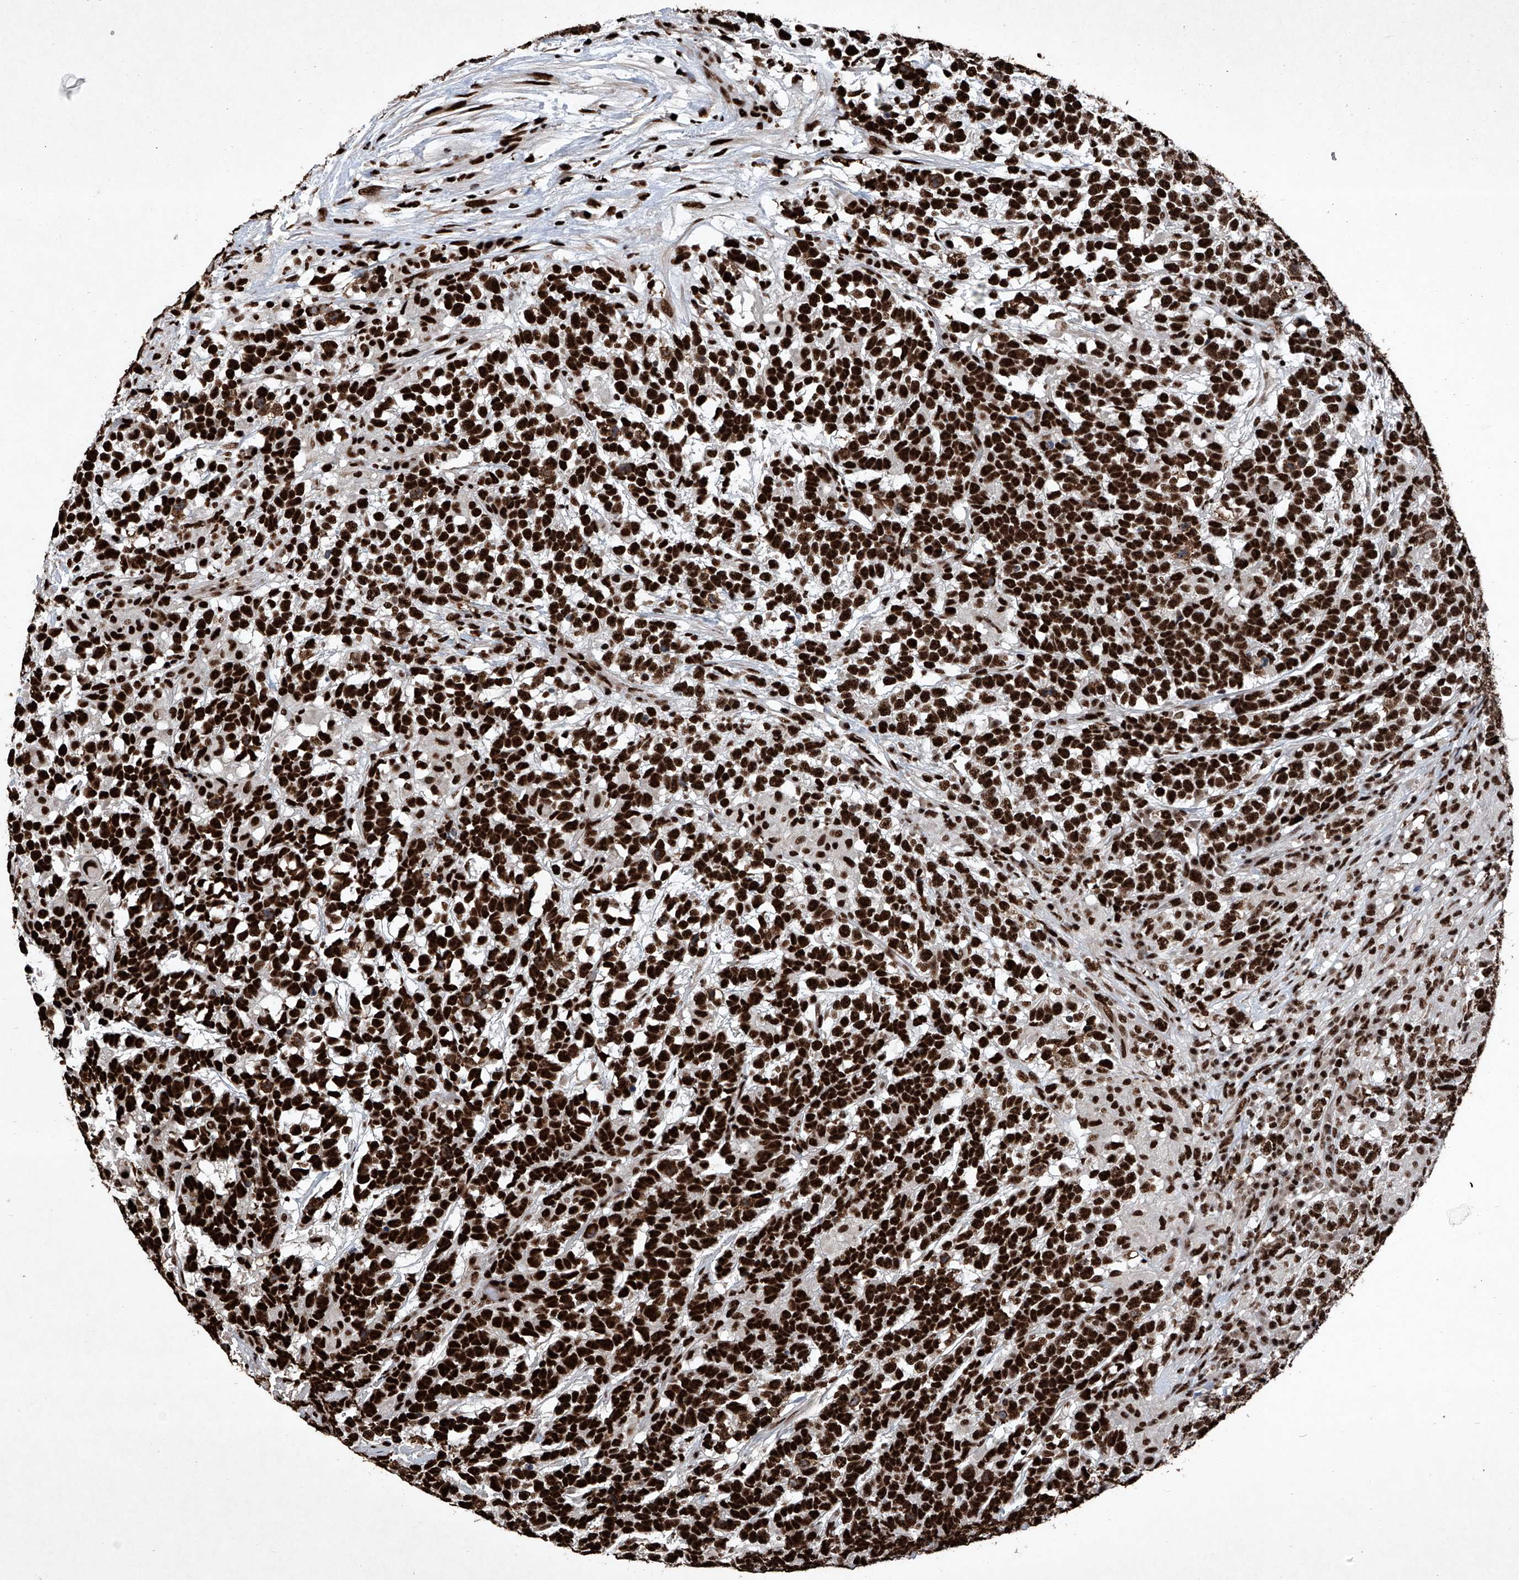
{"staining": {"intensity": "strong", "quantity": ">75%", "location": "nuclear"}, "tissue": "testis cancer", "cell_type": "Tumor cells", "image_type": "cancer", "snomed": [{"axis": "morphology", "description": "Carcinoma, Embryonal, NOS"}, {"axis": "topography", "description": "Testis"}], "caption": "DAB (3,3'-diaminobenzidine) immunohistochemical staining of embryonal carcinoma (testis) reveals strong nuclear protein expression in about >75% of tumor cells.", "gene": "DDX39B", "patient": {"sex": "male", "age": 26}}